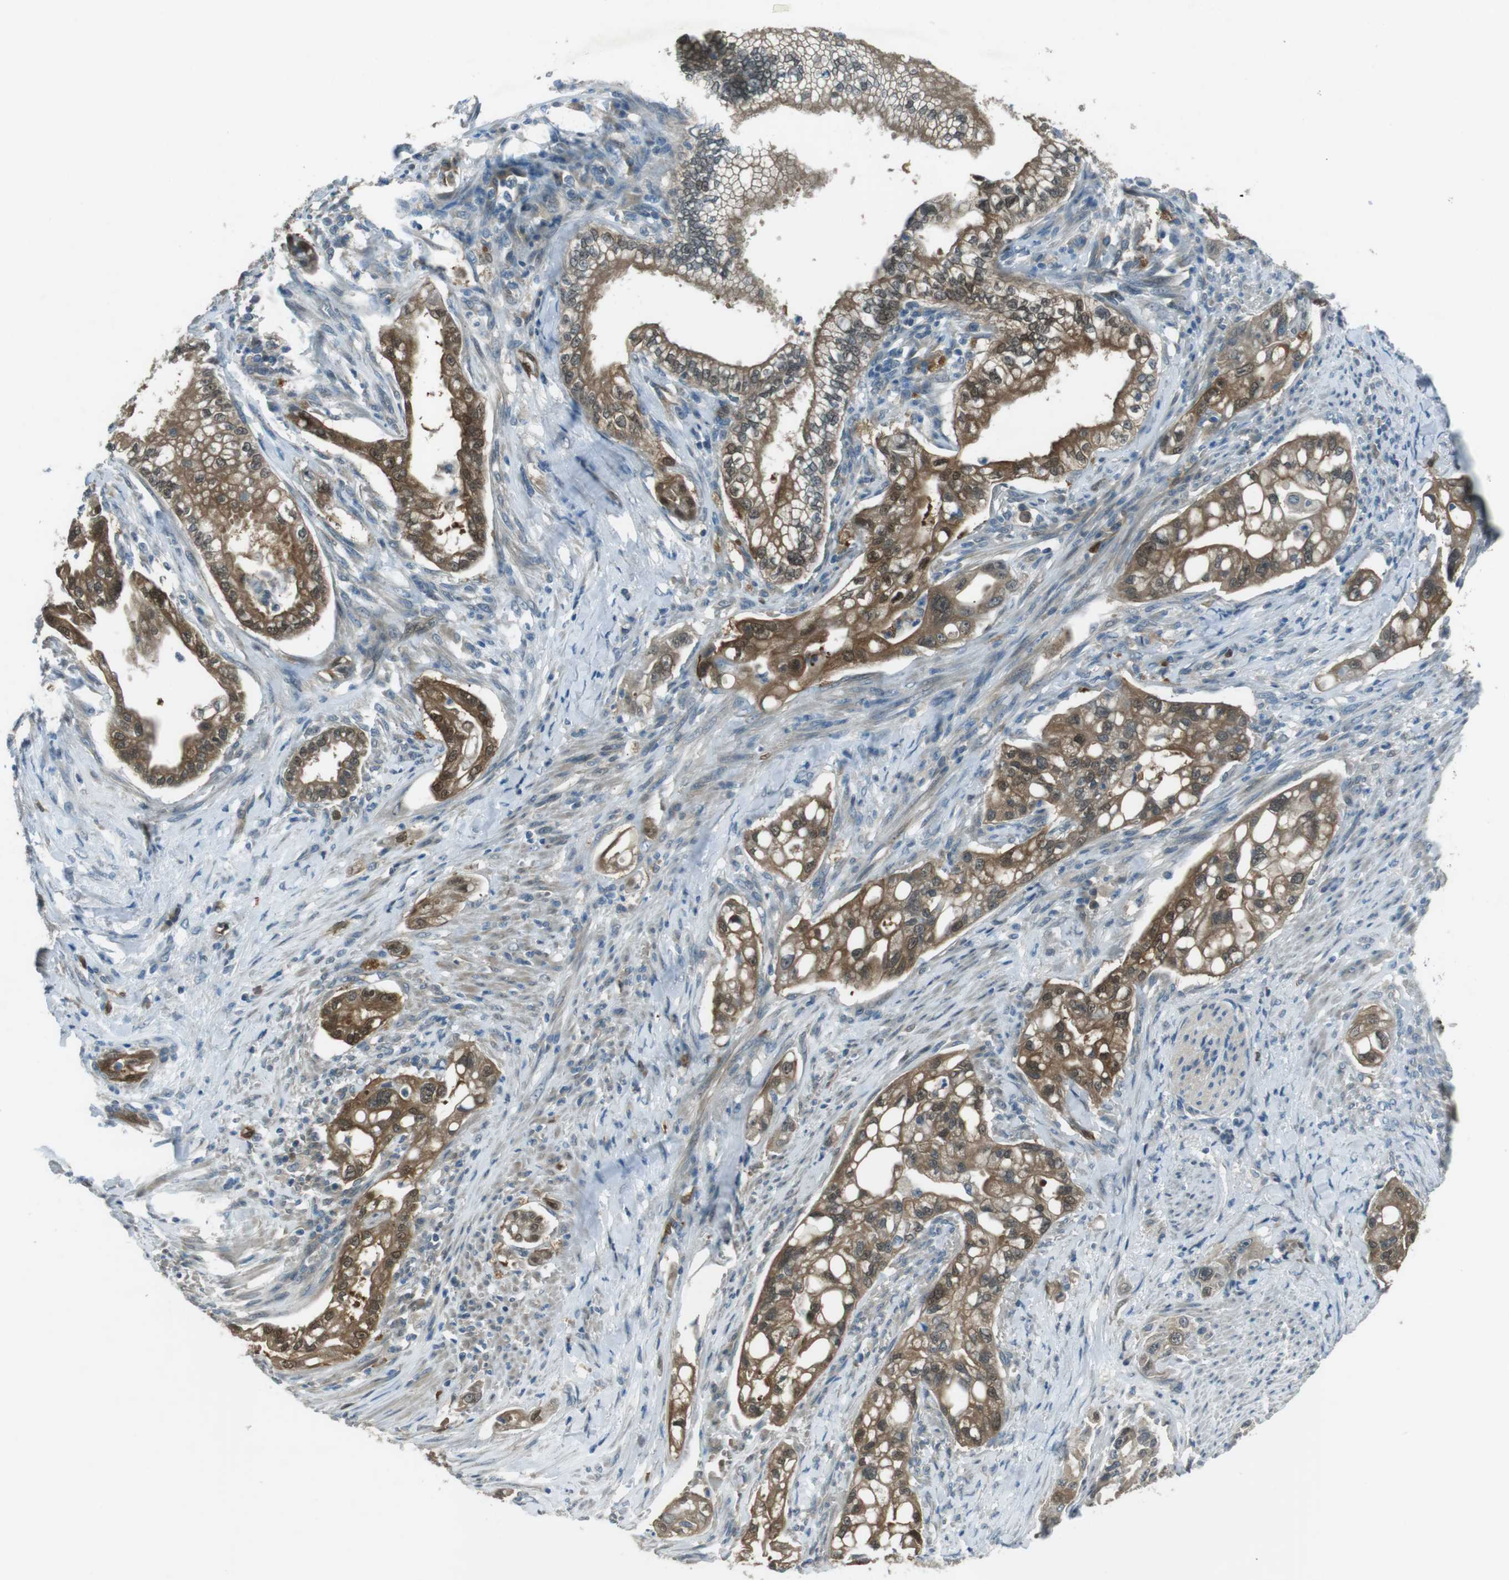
{"staining": {"intensity": "moderate", "quantity": ">75%", "location": "cytoplasmic/membranous,nuclear"}, "tissue": "pancreatic cancer", "cell_type": "Tumor cells", "image_type": "cancer", "snomed": [{"axis": "morphology", "description": "Normal tissue, NOS"}, {"axis": "topography", "description": "Pancreas"}], "caption": "Immunohistochemistry of human pancreatic cancer displays medium levels of moderate cytoplasmic/membranous and nuclear expression in about >75% of tumor cells.", "gene": "MFAP3", "patient": {"sex": "male", "age": 42}}